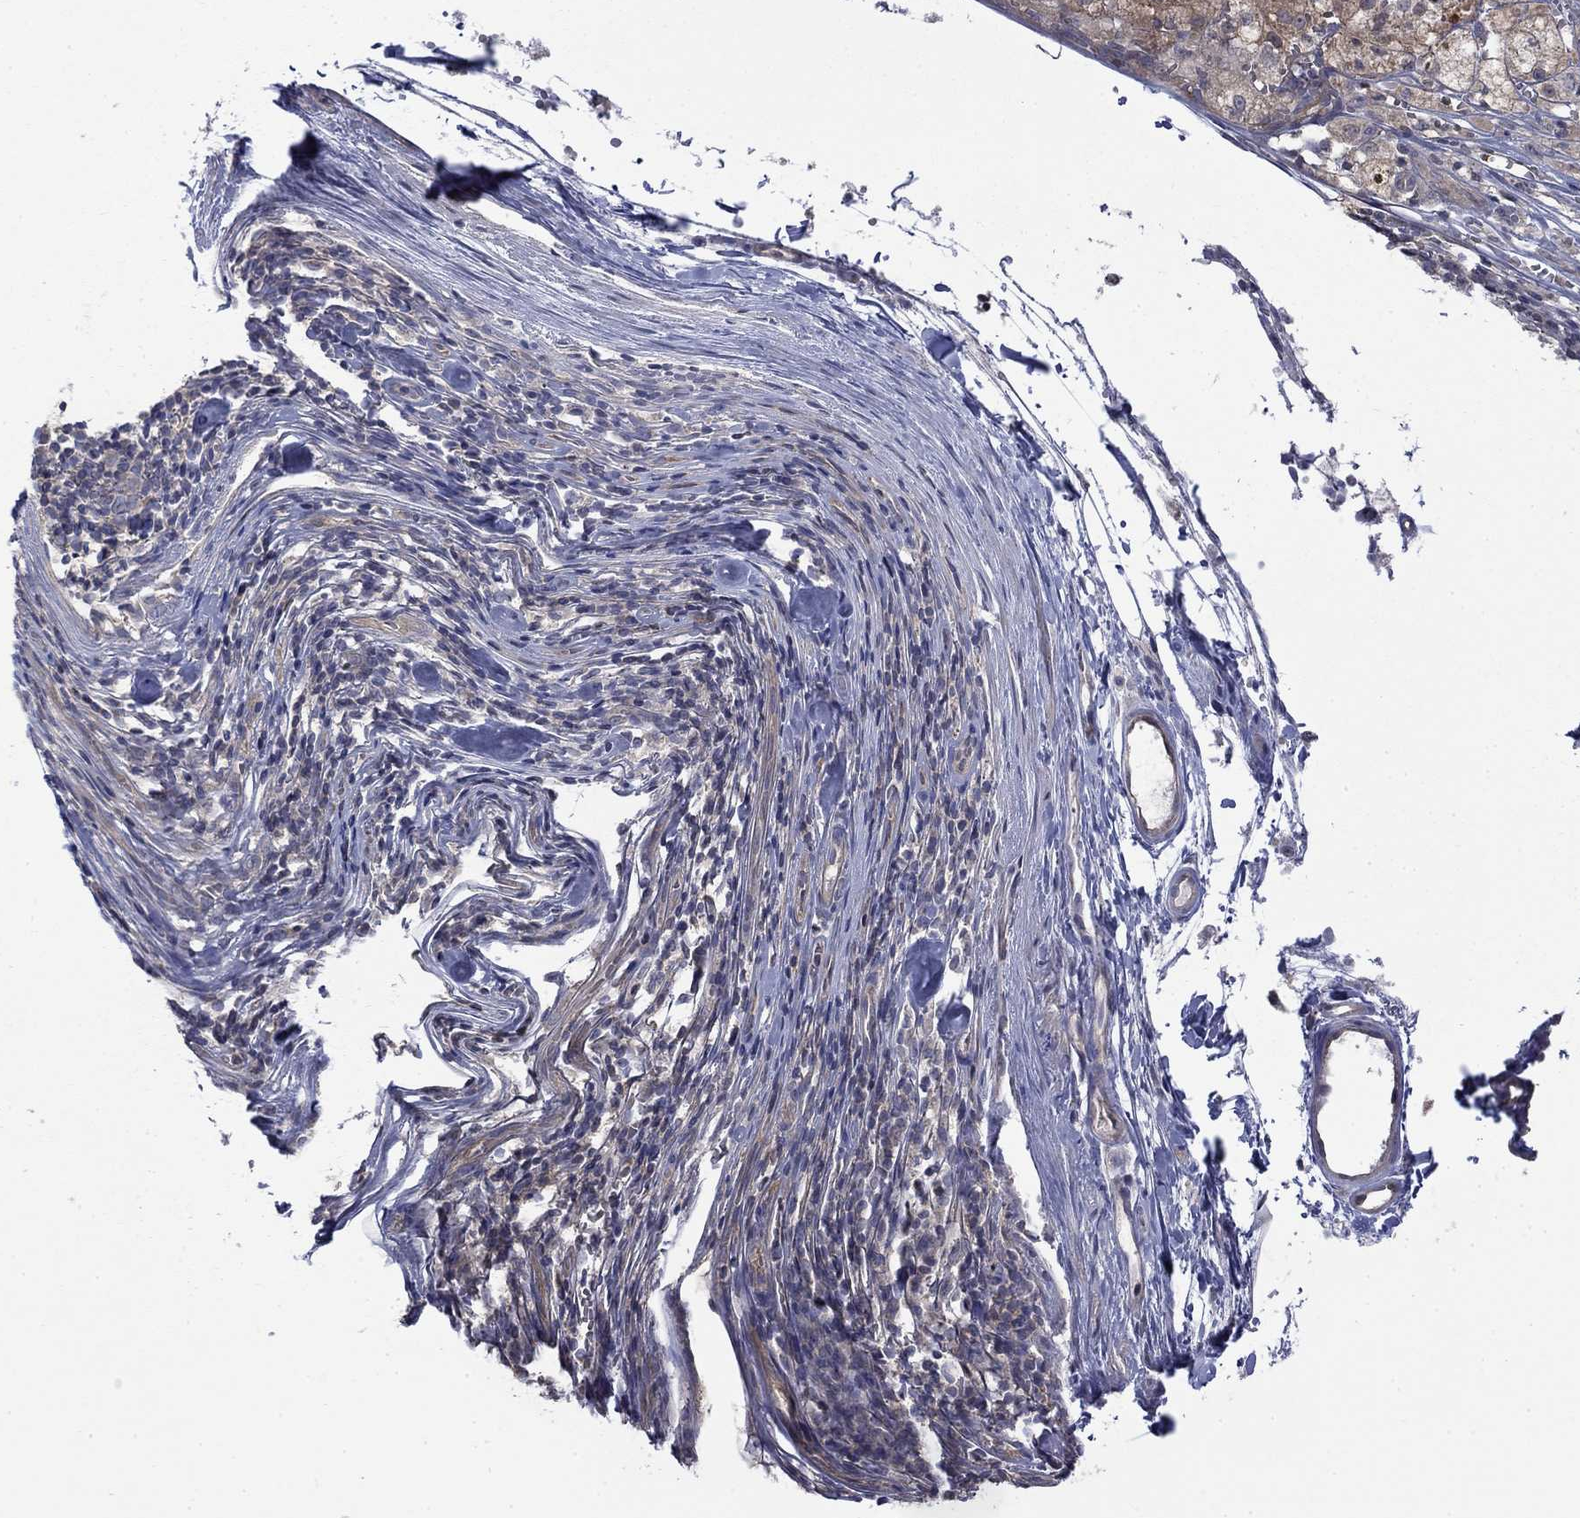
{"staining": {"intensity": "negative", "quantity": "none", "location": "none"}, "tissue": "melanoma", "cell_type": "Tumor cells", "image_type": "cancer", "snomed": [{"axis": "morphology", "description": "Malignant melanoma, Metastatic site"}, {"axis": "topography", "description": "Lymph node"}], "caption": "High power microscopy image of an immunohistochemistry micrograph of melanoma, revealing no significant expression in tumor cells.", "gene": "PDZD2", "patient": {"sex": "female", "age": 64}}